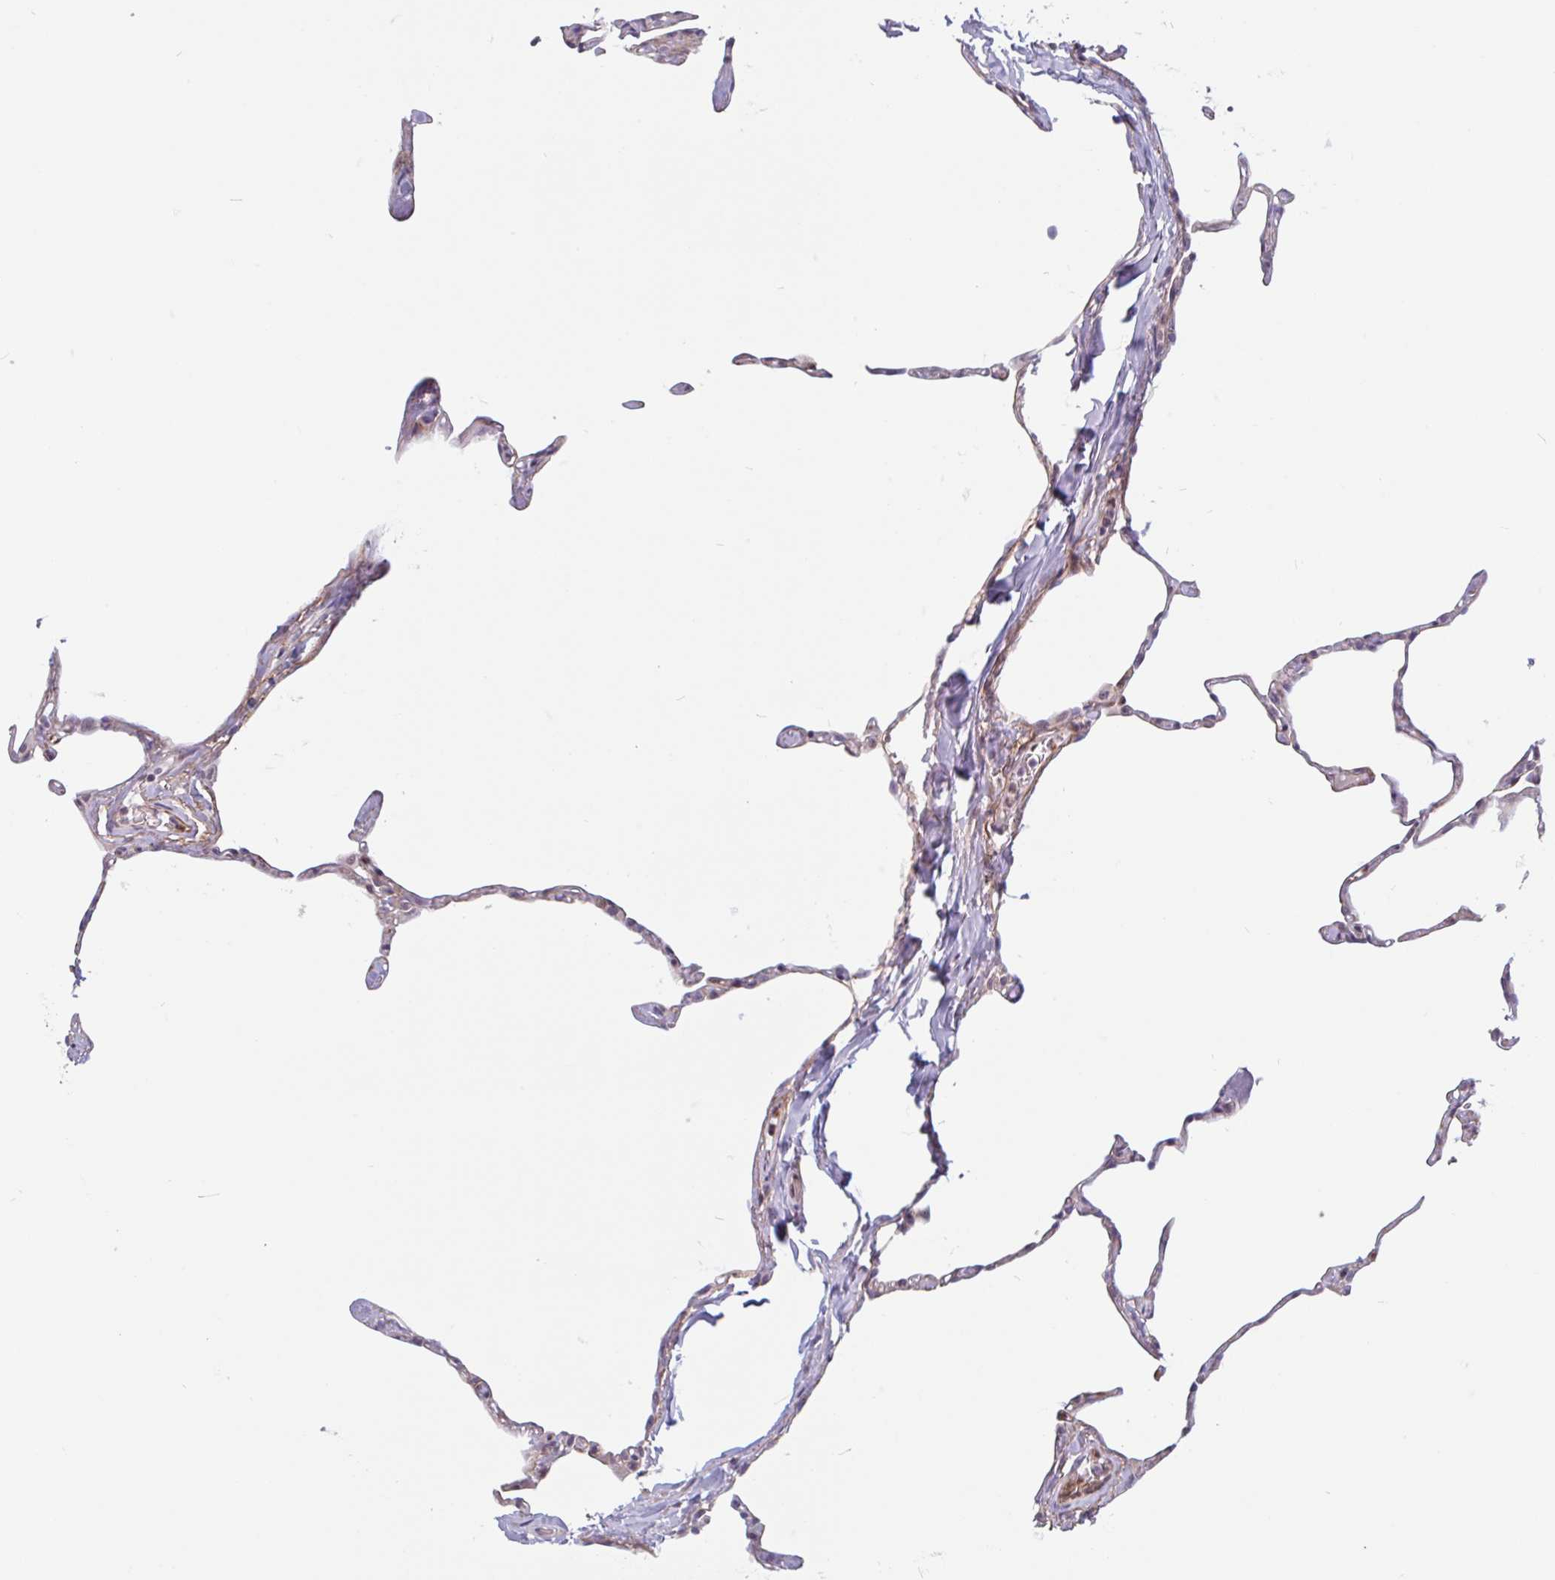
{"staining": {"intensity": "weak", "quantity": "<25%", "location": "cytoplasmic/membranous"}, "tissue": "lung", "cell_type": "Alveolar cells", "image_type": "normal", "snomed": [{"axis": "morphology", "description": "Normal tissue, NOS"}, {"axis": "topography", "description": "Lung"}], "caption": "The histopathology image demonstrates no significant staining in alveolar cells of lung. The staining is performed using DAB (3,3'-diaminobenzidine) brown chromogen with nuclei counter-stained in using hematoxylin.", "gene": "TMEM119", "patient": {"sex": "male", "age": 65}}